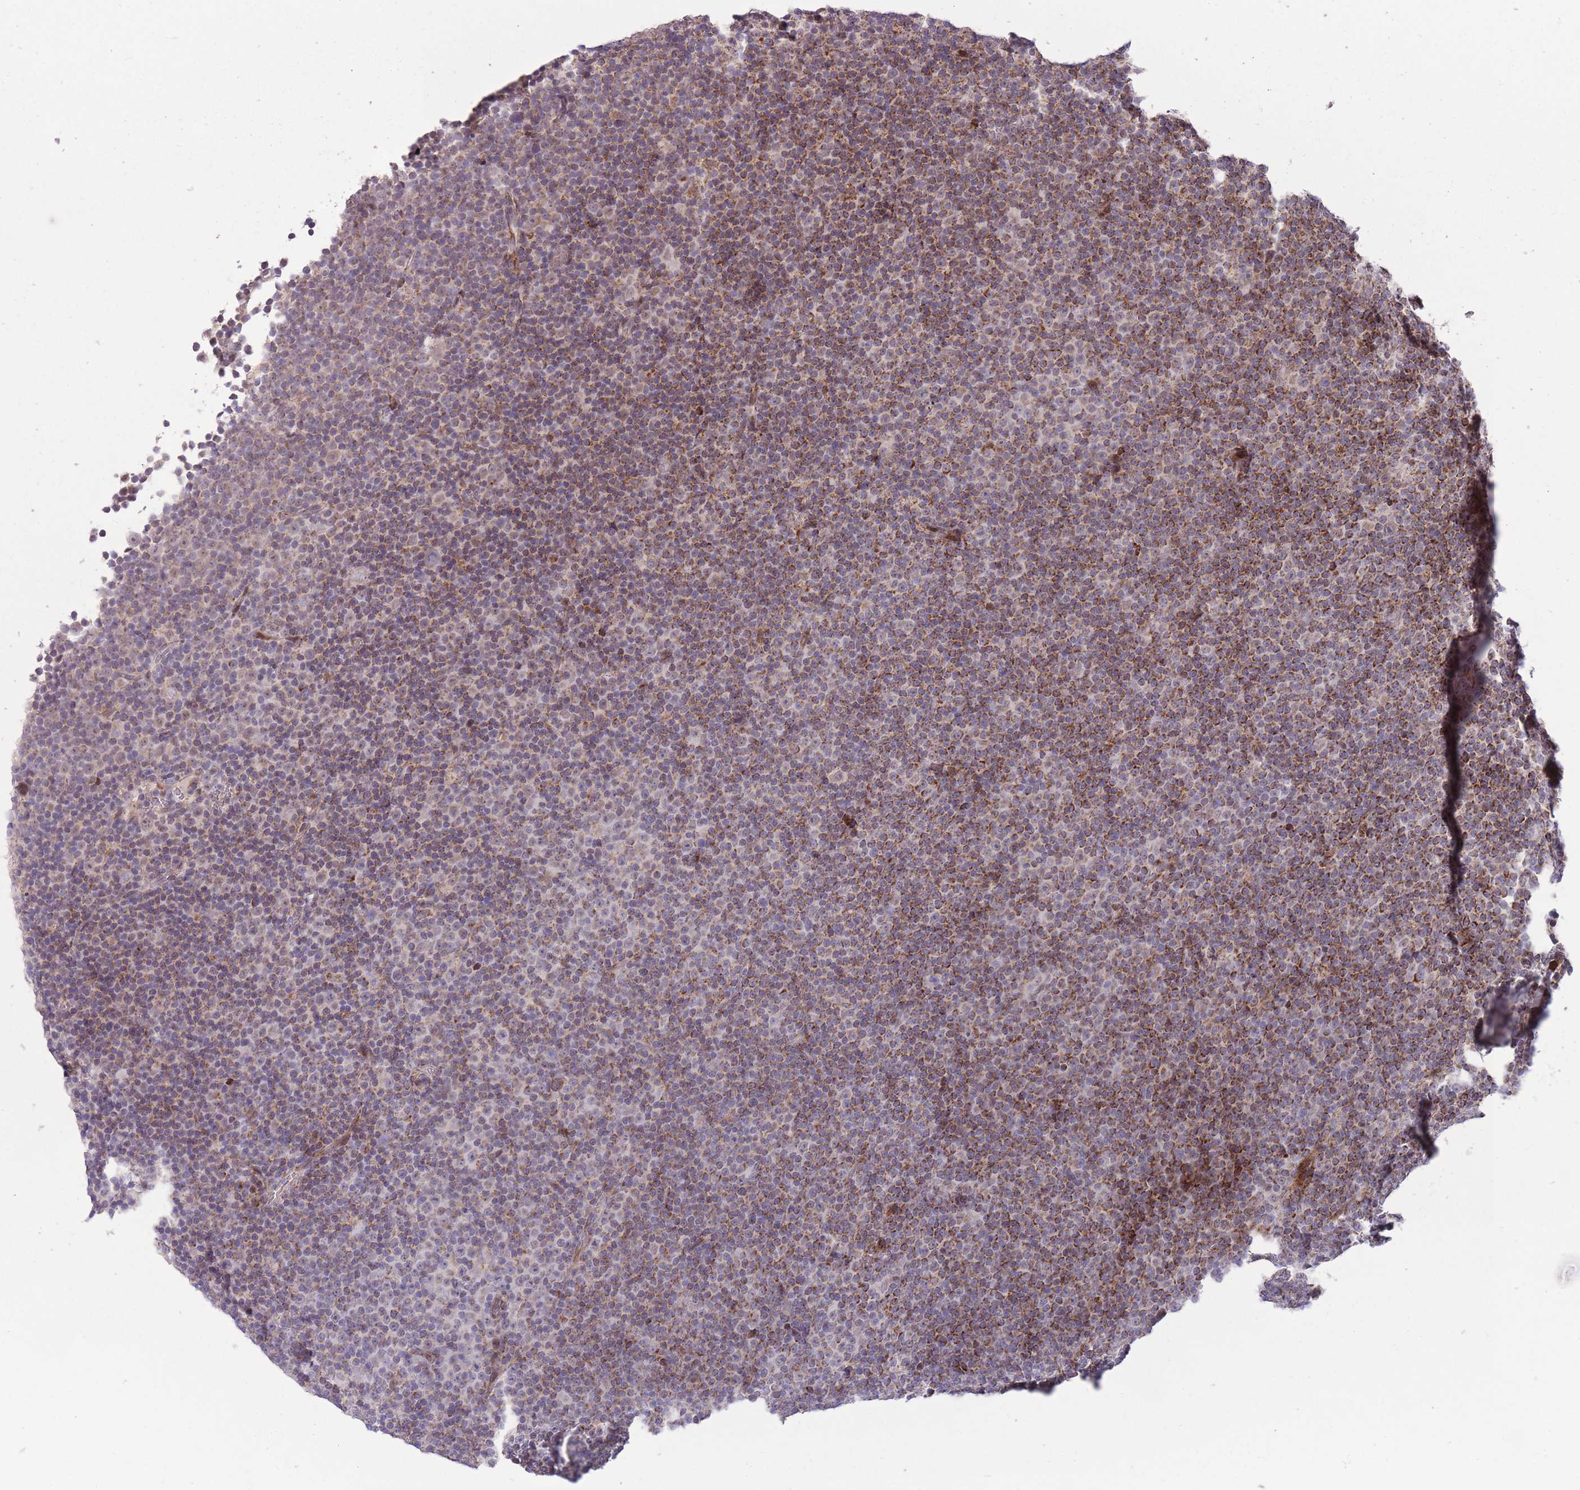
{"staining": {"intensity": "moderate", "quantity": "25%-75%", "location": "cytoplasmic/membranous"}, "tissue": "lymphoma", "cell_type": "Tumor cells", "image_type": "cancer", "snomed": [{"axis": "morphology", "description": "Malignant lymphoma, non-Hodgkin's type, Low grade"}, {"axis": "topography", "description": "Lymph node"}], "caption": "This is an image of immunohistochemistry (IHC) staining of lymphoma, which shows moderate expression in the cytoplasmic/membranous of tumor cells.", "gene": "SLC4A4", "patient": {"sex": "female", "age": 67}}